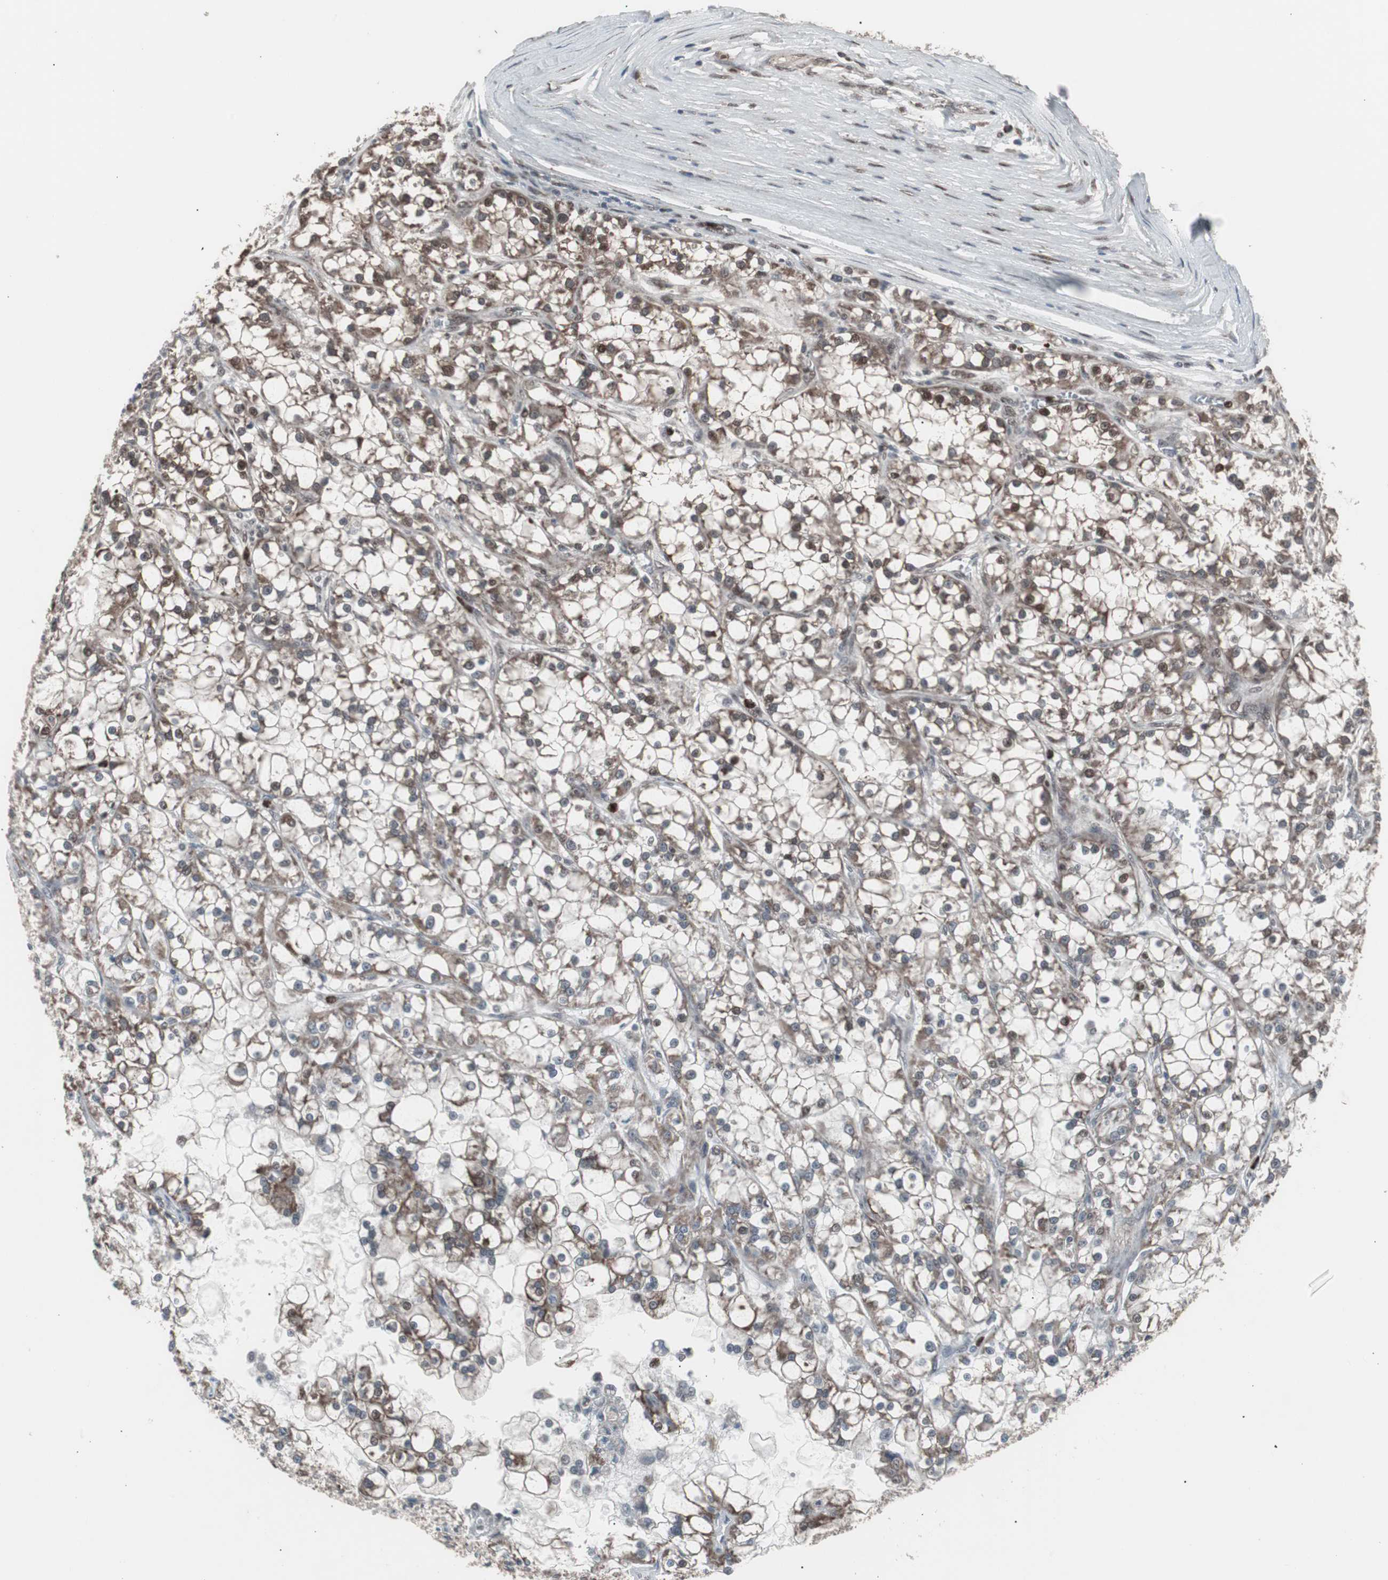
{"staining": {"intensity": "weak", "quantity": "25%-75%", "location": "cytoplasmic/membranous,nuclear"}, "tissue": "renal cancer", "cell_type": "Tumor cells", "image_type": "cancer", "snomed": [{"axis": "morphology", "description": "Adenocarcinoma, NOS"}, {"axis": "topography", "description": "Kidney"}], "caption": "This is a photomicrograph of immunohistochemistry (IHC) staining of renal adenocarcinoma, which shows weak expression in the cytoplasmic/membranous and nuclear of tumor cells.", "gene": "RXRA", "patient": {"sex": "female", "age": 52}}